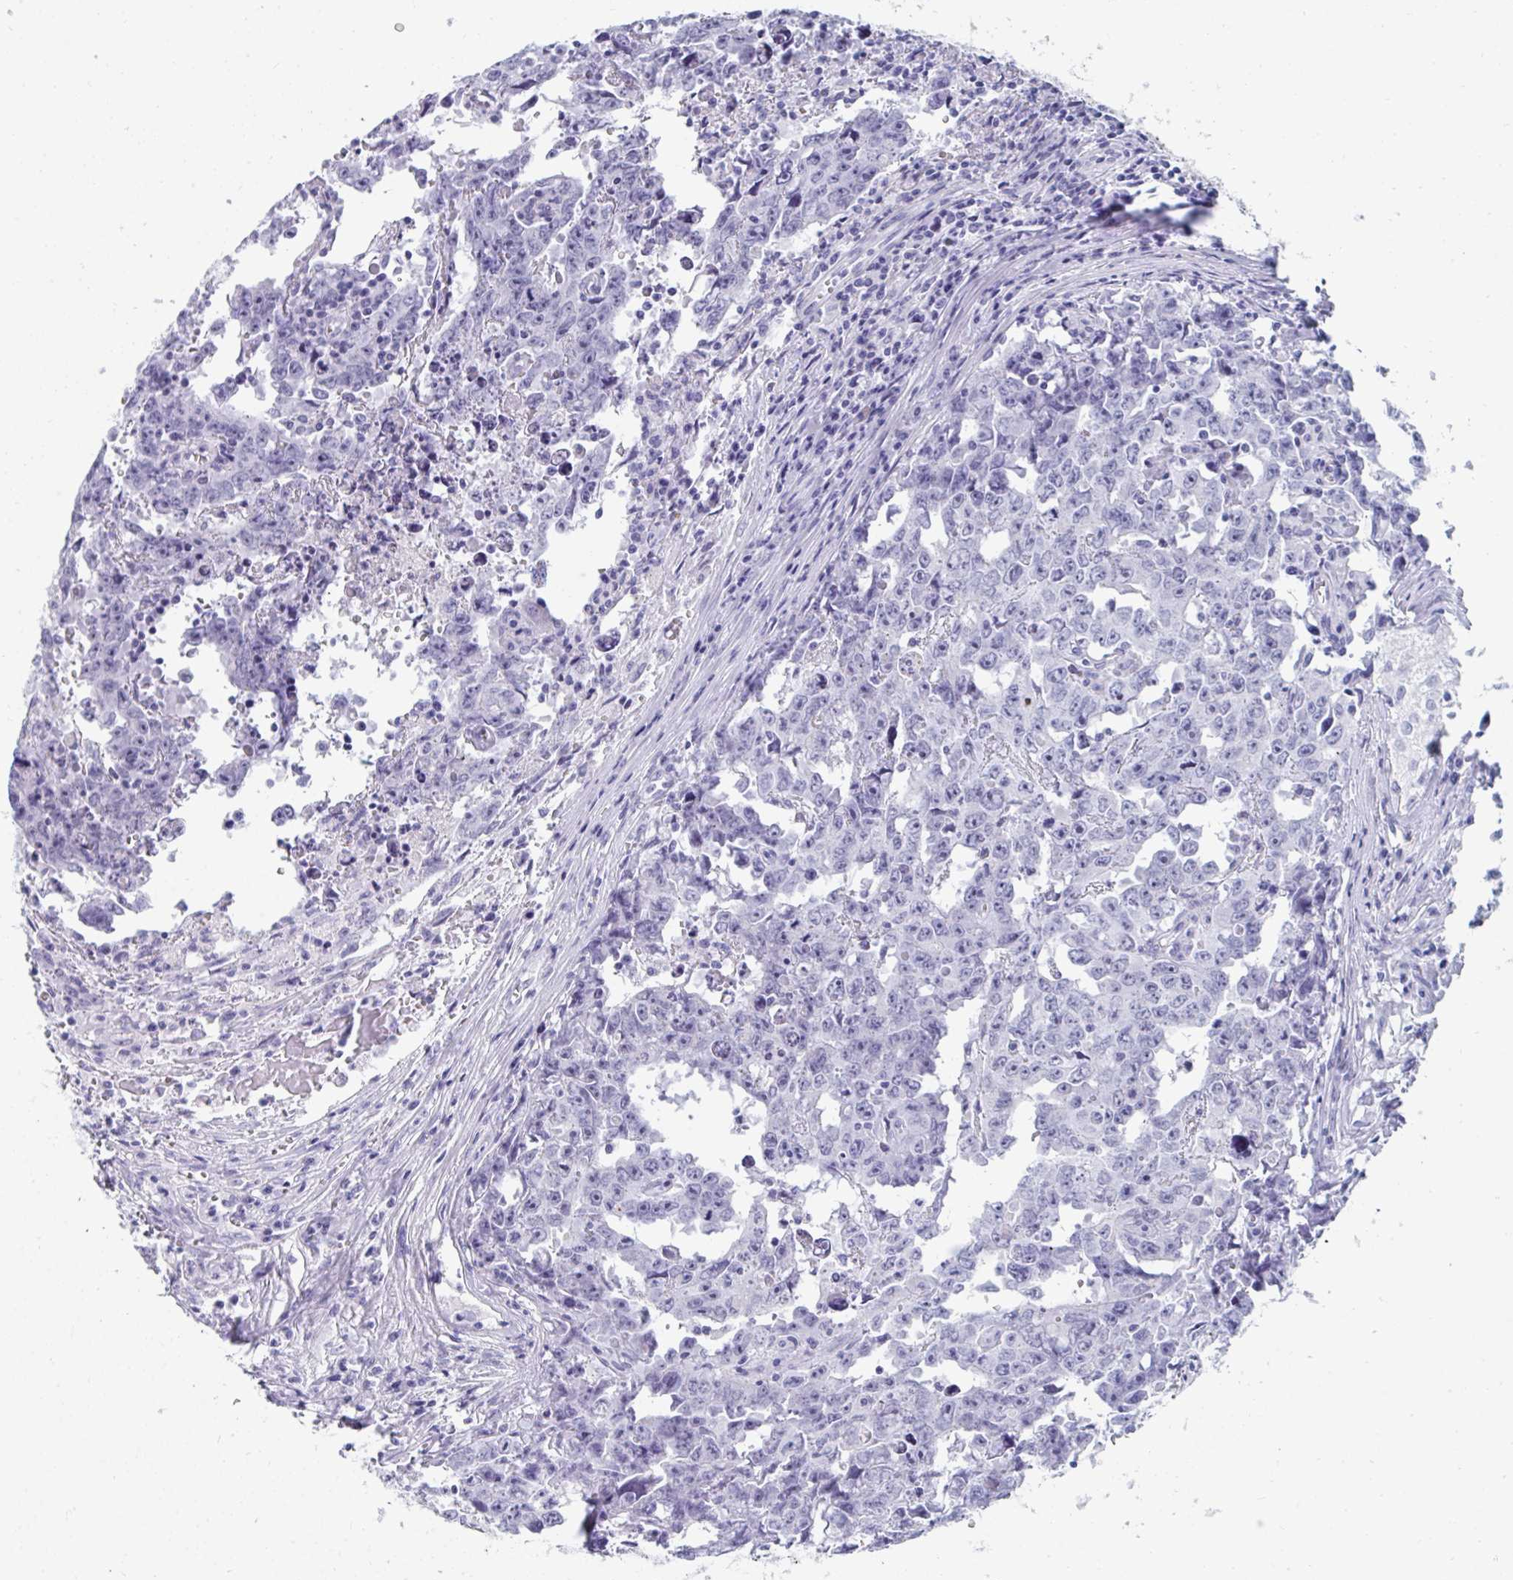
{"staining": {"intensity": "negative", "quantity": "none", "location": "none"}, "tissue": "testis cancer", "cell_type": "Tumor cells", "image_type": "cancer", "snomed": [{"axis": "morphology", "description": "Carcinoma, Embryonal, NOS"}, {"axis": "topography", "description": "Testis"}], "caption": "Protein analysis of embryonal carcinoma (testis) displays no significant expression in tumor cells. Nuclei are stained in blue.", "gene": "GKN2", "patient": {"sex": "male", "age": 22}}